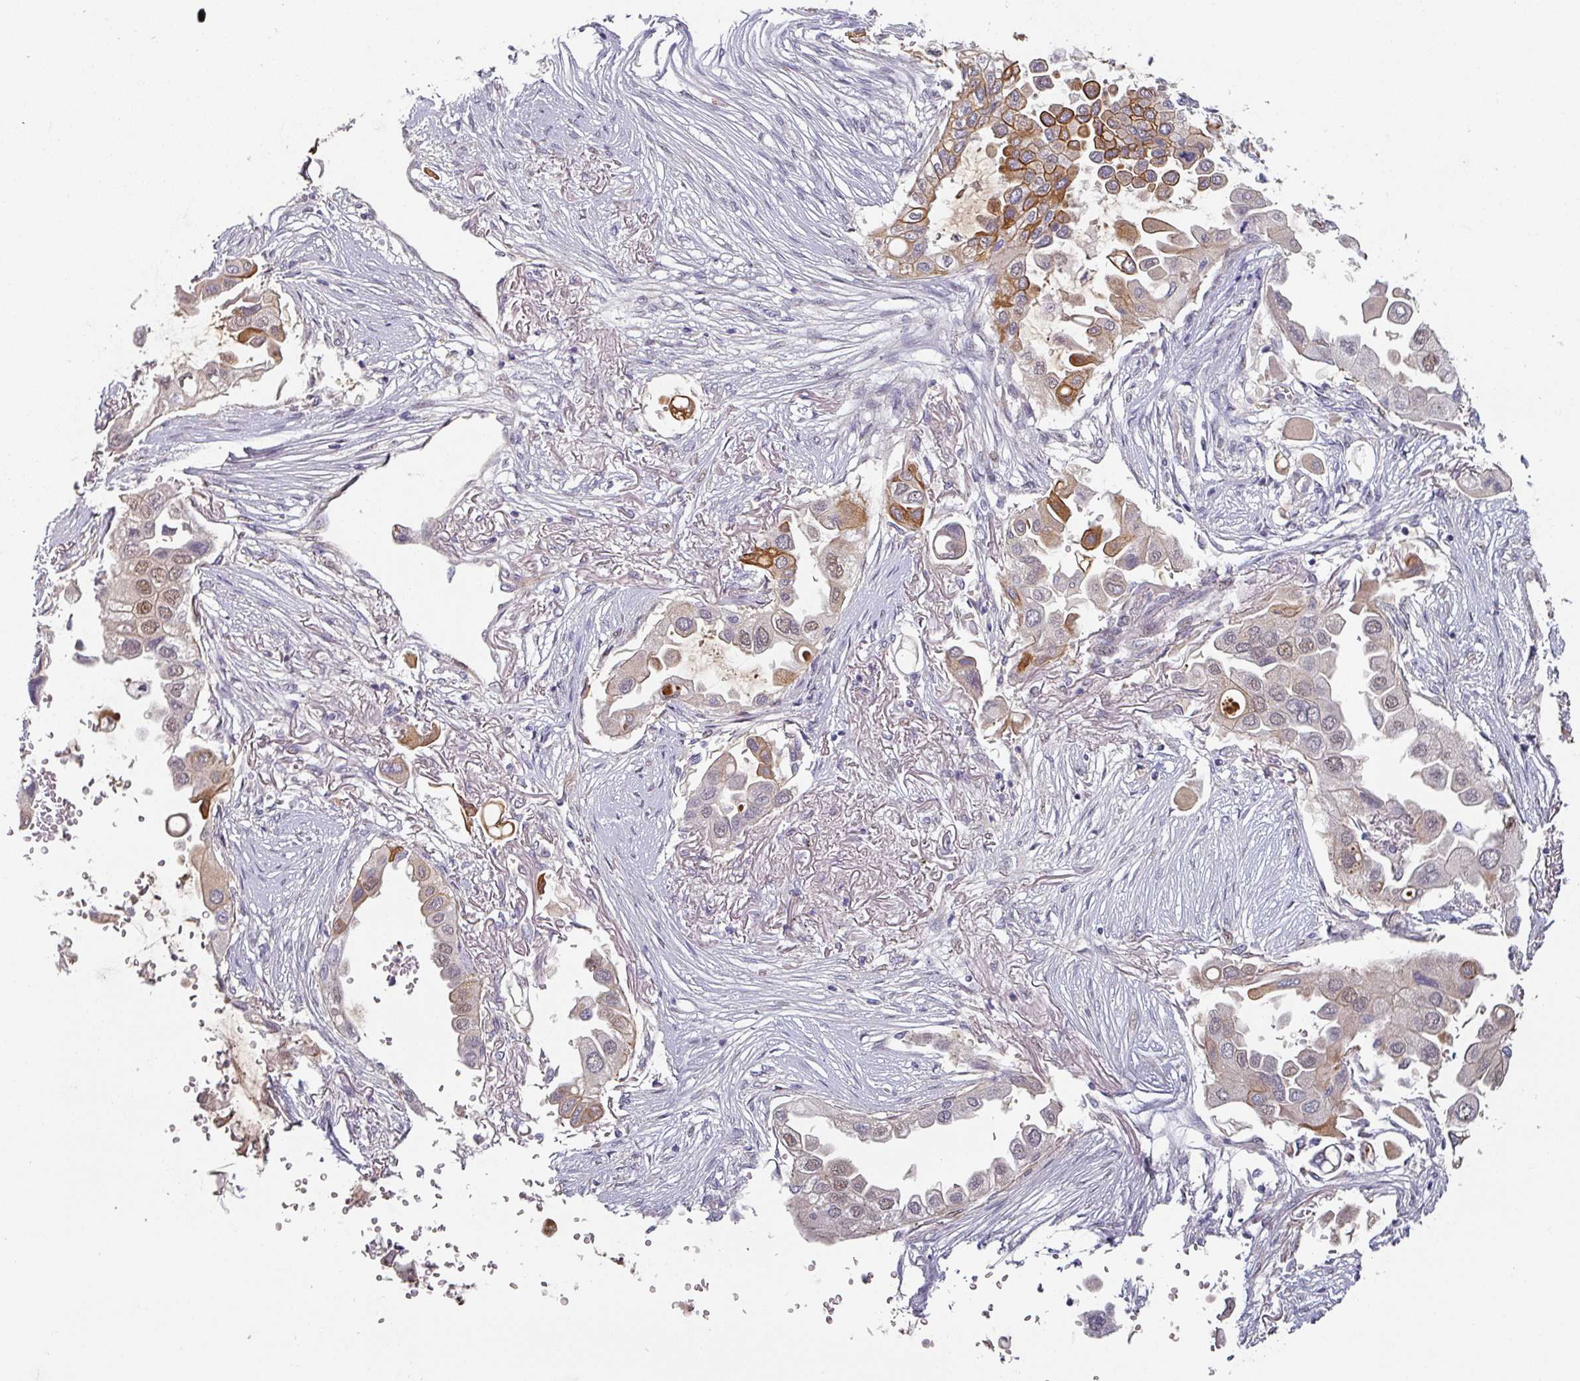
{"staining": {"intensity": "moderate", "quantity": "25%-75%", "location": "cytoplasmic/membranous,nuclear"}, "tissue": "lung cancer", "cell_type": "Tumor cells", "image_type": "cancer", "snomed": [{"axis": "morphology", "description": "Adenocarcinoma, NOS"}, {"axis": "topography", "description": "Lung"}], "caption": "Protein staining of lung cancer (adenocarcinoma) tissue demonstrates moderate cytoplasmic/membranous and nuclear expression in approximately 25%-75% of tumor cells.", "gene": "CEP78", "patient": {"sex": "female", "age": 76}}